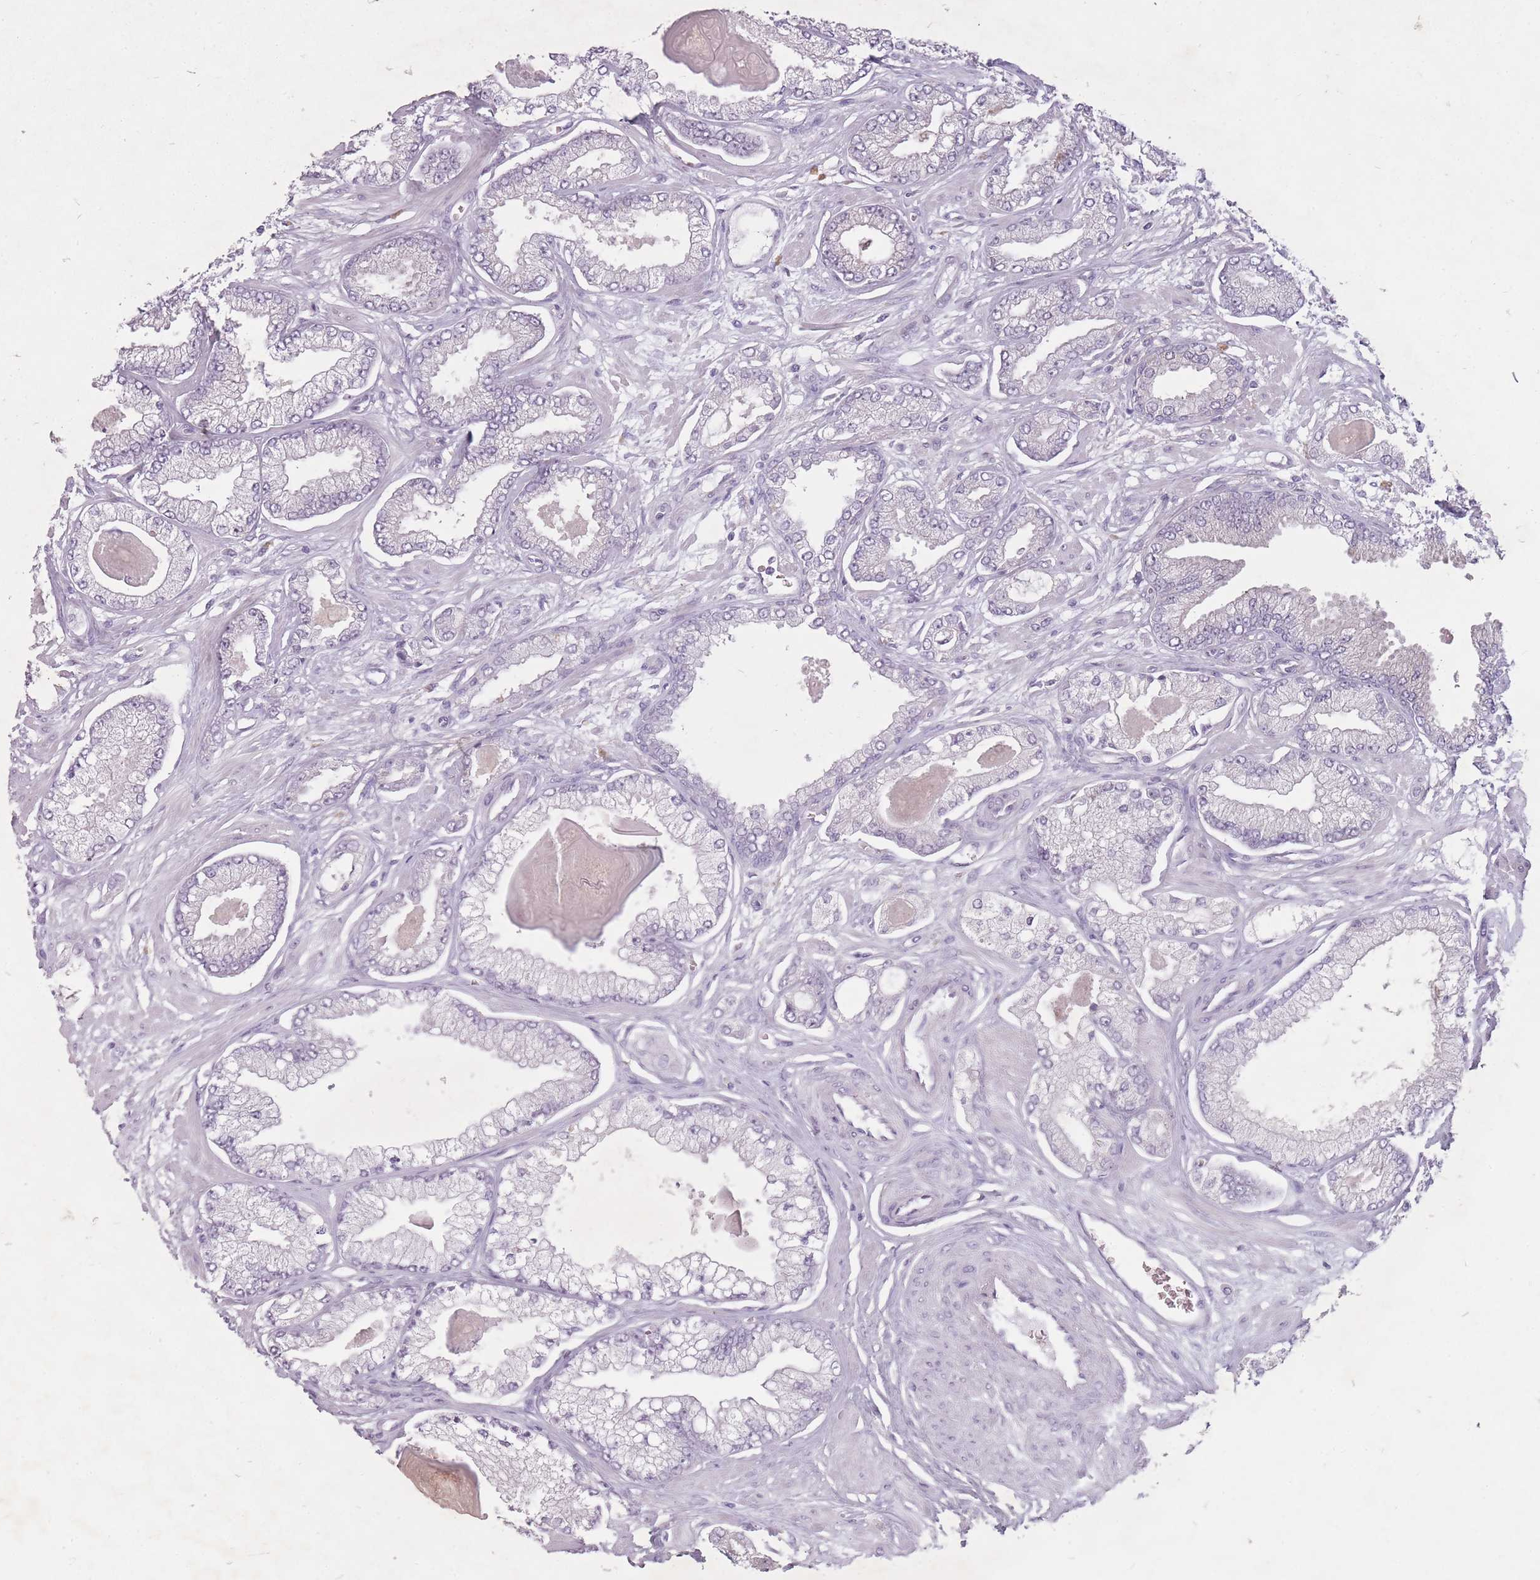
{"staining": {"intensity": "negative", "quantity": "none", "location": "none"}, "tissue": "prostate cancer", "cell_type": "Tumor cells", "image_type": "cancer", "snomed": [{"axis": "morphology", "description": "Adenocarcinoma, Low grade"}, {"axis": "topography", "description": "Prostate"}], "caption": "IHC image of human prostate cancer (adenocarcinoma (low-grade)) stained for a protein (brown), which displays no positivity in tumor cells.", "gene": "FAM43B", "patient": {"sex": "male", "age": 64}}